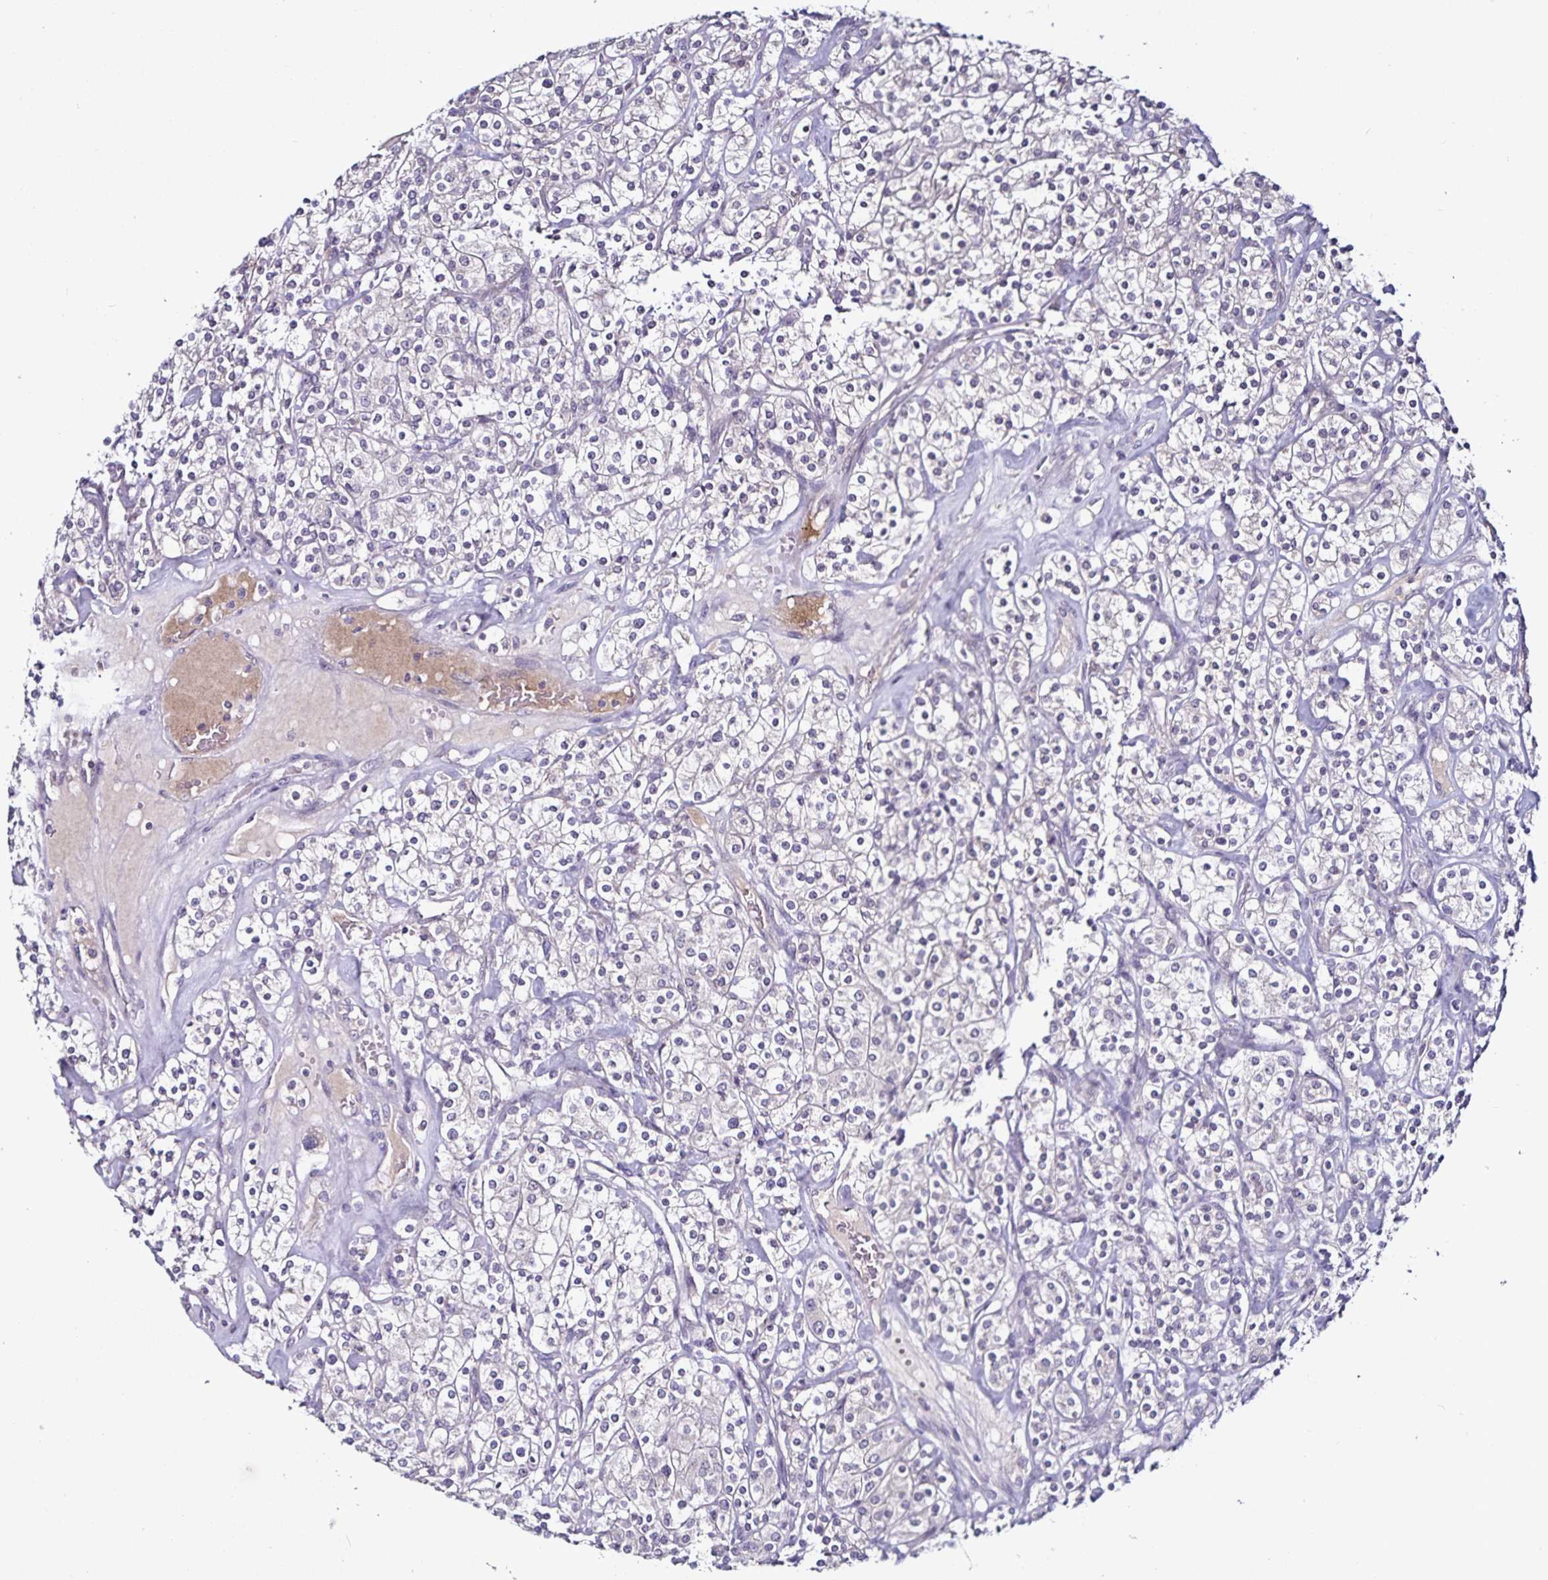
{"staining": {"intensity": "negative", "quantity": "none", "location": "none"}, "tissue": "renal cancer", "cell_type": "Tumor cells", "image_type": "cancer", "snomed": [{"axis": "morphology", "description": "Adenocarcinoma, NOS"}, {"axis": "topography", "description": "Kidney"}], "caption": "IHC micrograph of neoplastic tissue: renal cancer (adenocarcinoma) stained with DAB (3,3'-diaminobenzidine) shows no significant protein staining in tumor cells. (DAB (3,3'-diaminobenzidine) immunohistochemistry with hematoxylin counter stain).", "gene": "ACSL5", "patient": {"sex": "male", "age": 77}}